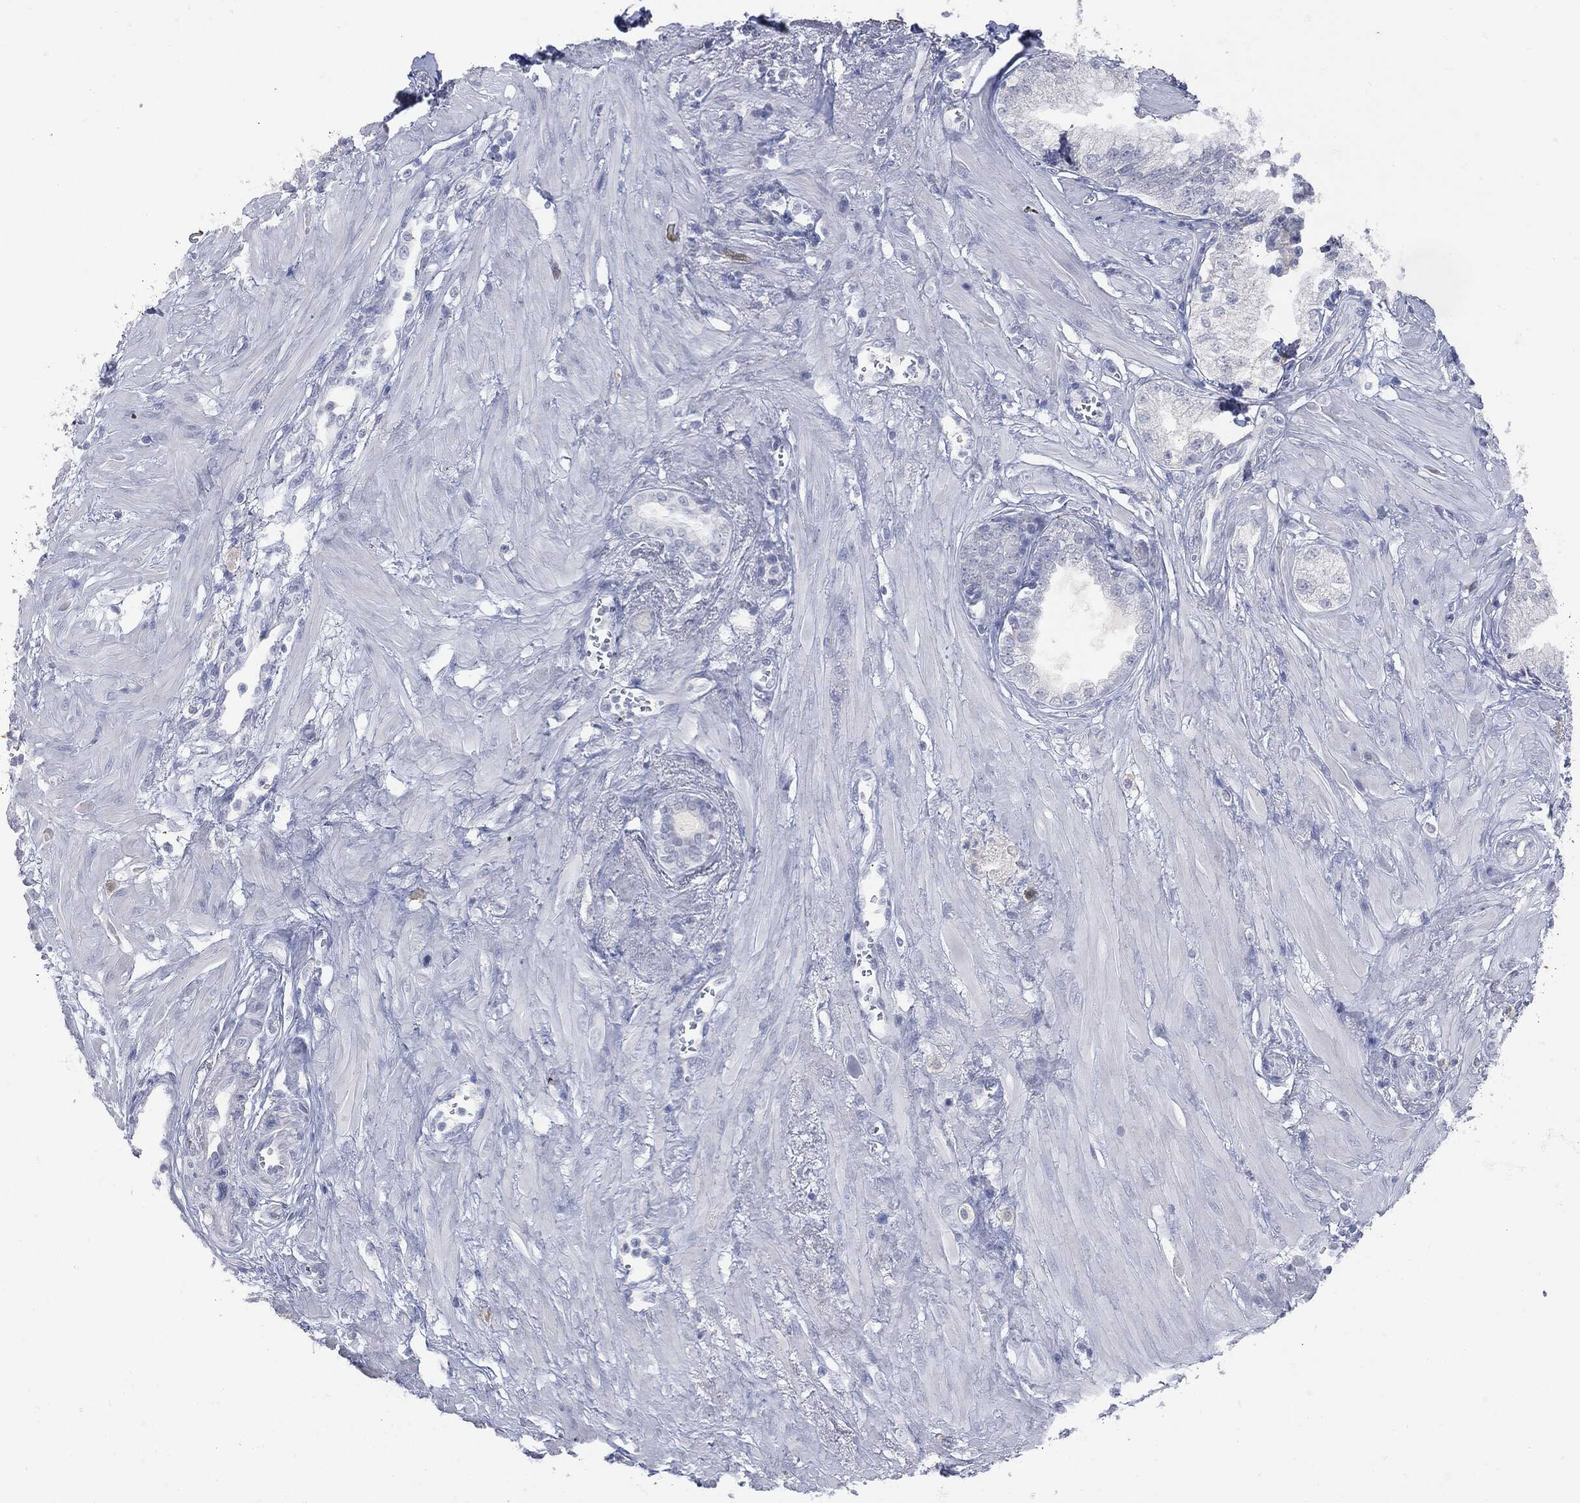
{"staining": {"intensity": "negative", "quantity": "none", "location": "none"}, "tissue": "prostate cancer", "cell_type": "Tumor cells", "image_type": "cancer", "snomed": [{"axis": "morphology", "description": "Adenocarcinoma, NOS"}, {"axis": "topography", "description": "Prostate and seminal vesicle, NOS"}, {"axis": "topography", "description": "Prostate"}], "caption": "An image of prostate cancer stained for a protein shows no brown staining in tumor cells.", "gene": "UBE2C", "patient": {"sex": "male", "age": 79}}